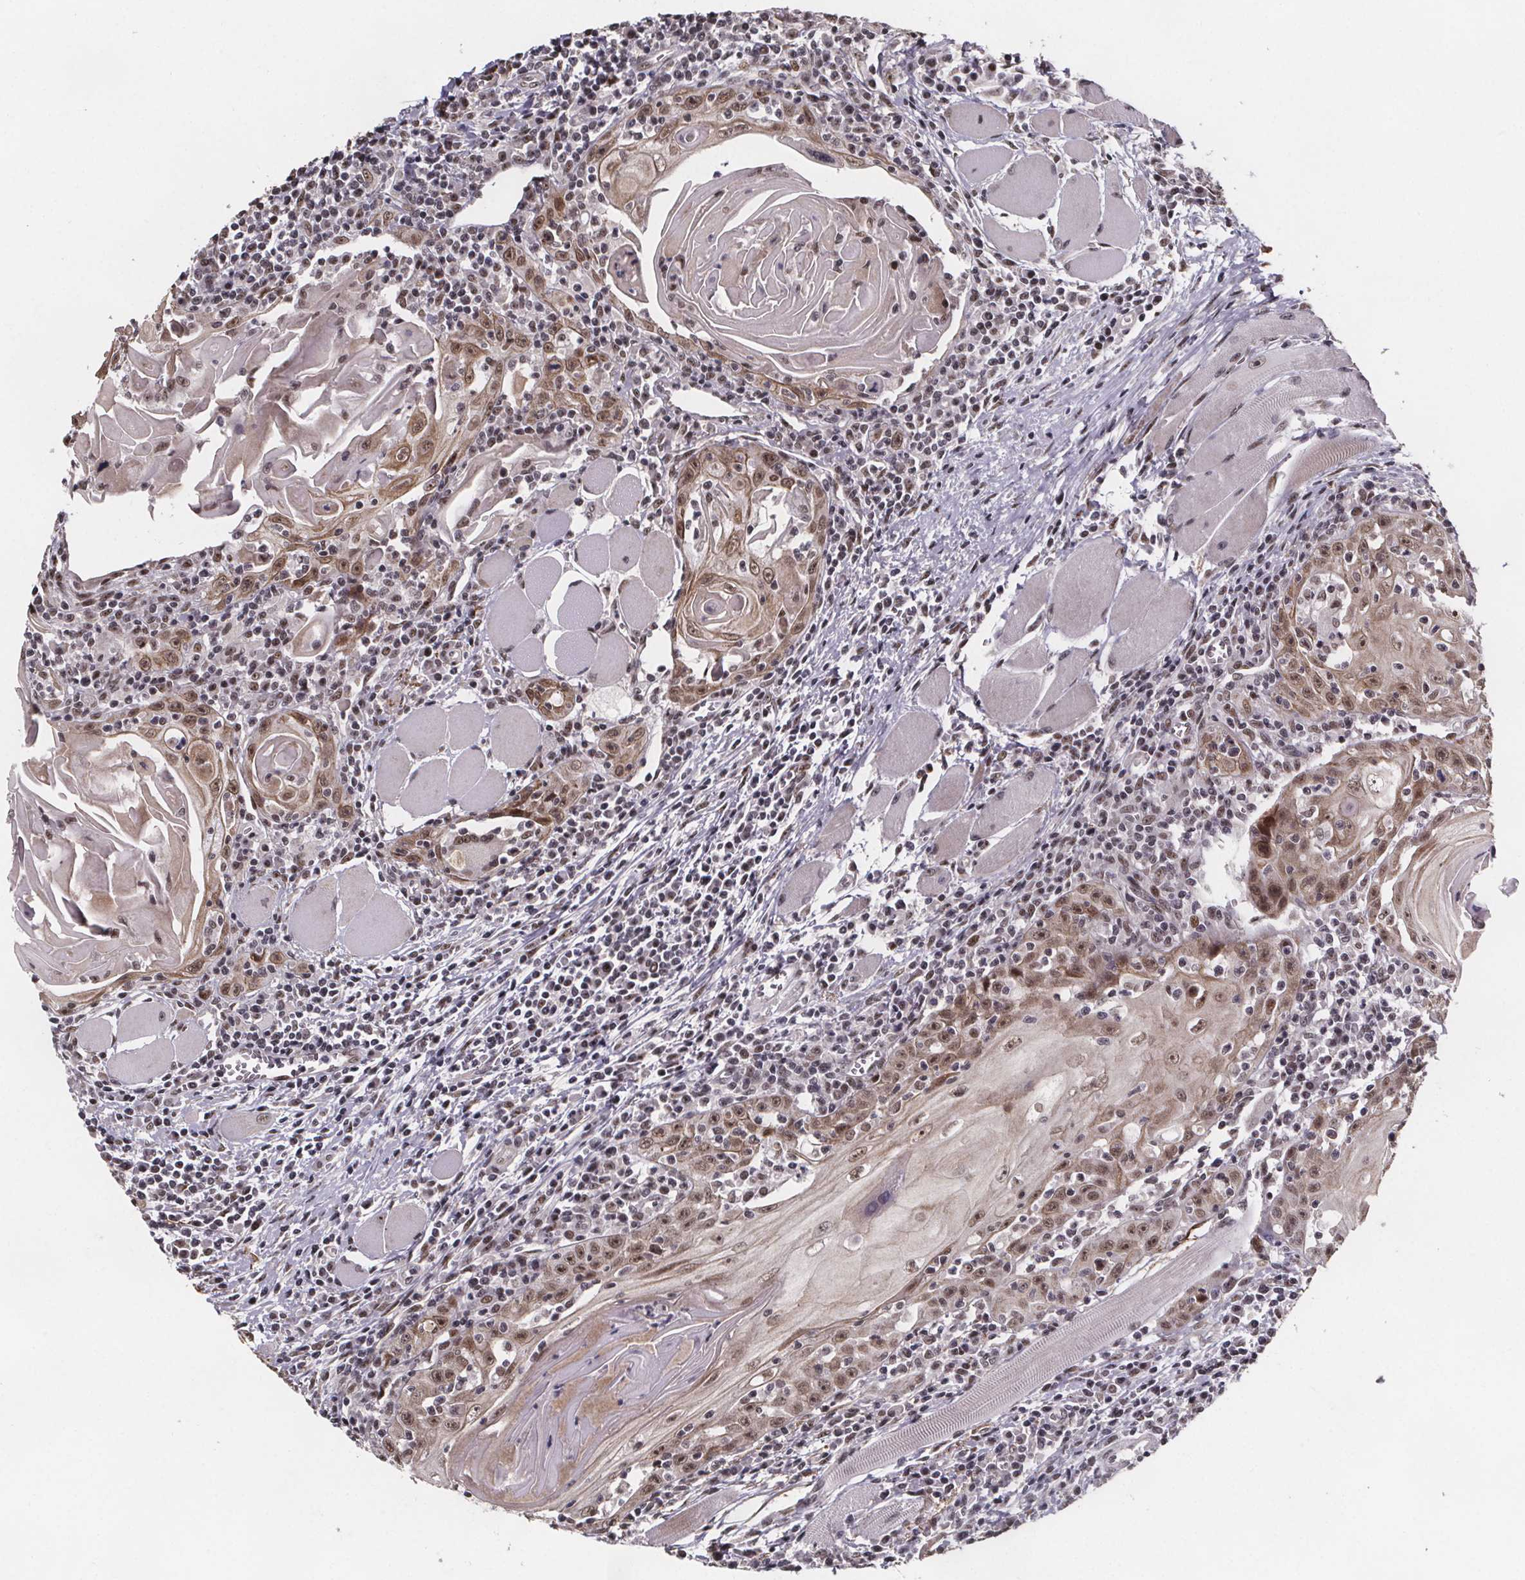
{"staining": {"intensity": "moderate", "quantity": ">75%", "location": "cytoplasmic/membranous,nuclear"}, "tissue": "head and neck cancer", "cell_type": "Tumor cells", "image_type": "cancer", "snomed": [{"axis": "morphology", "description": "Normal tissue, NOS"}, {"axis": "morphology", "description": "Squamous cell carcinoma, NOS"}, {"axis": "topography", "description": "Oral tissue"}, {"axis": "topography", "description": "Head-Neck"}], "caption": "Protein staining by IHC exhibits moderate cytoplasmic/membranous and nuclear staining in approximately >75% of tumor cells in squamous cell carcinoma (head and neck).", "gene": "U2SURP", "patient": {"sex": "male", "age": 52}}